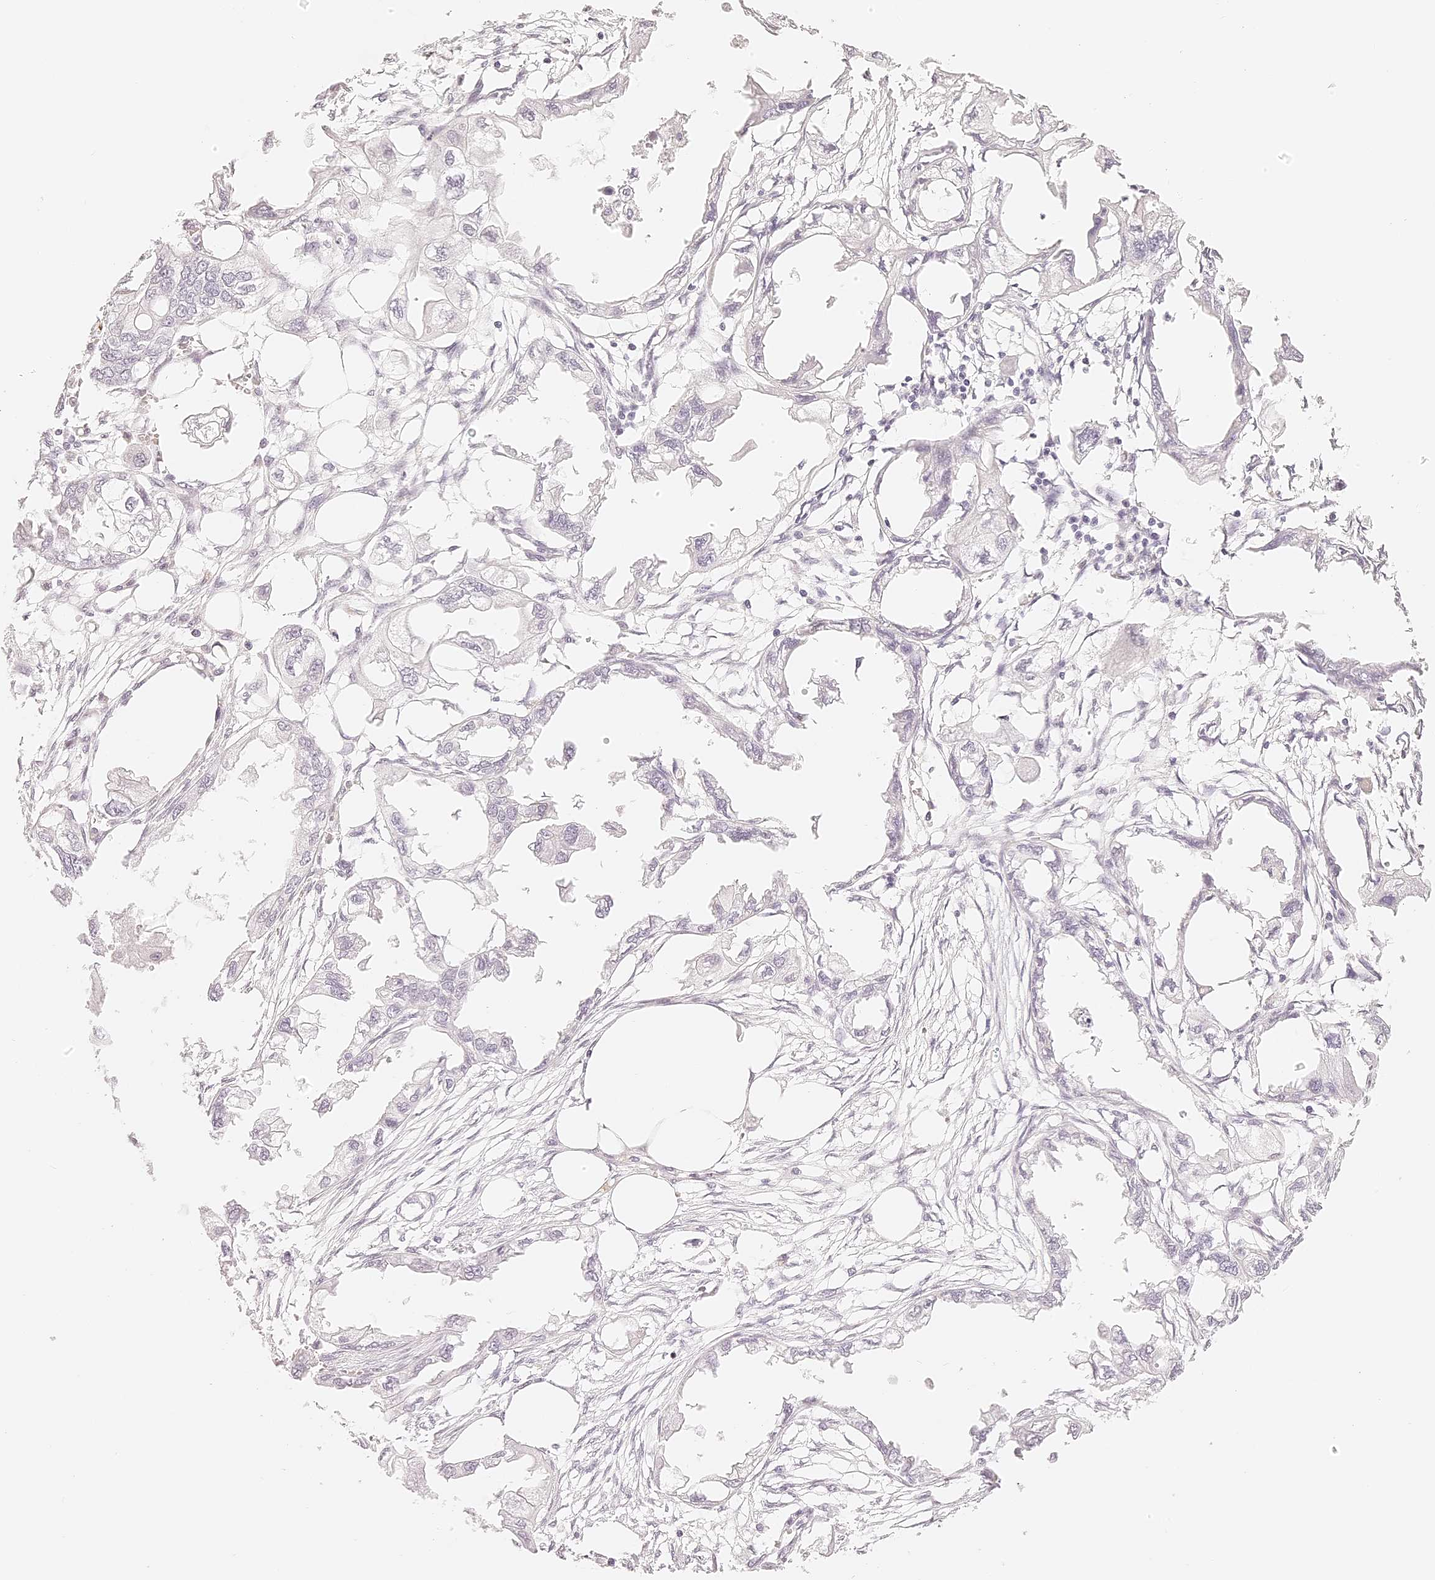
{"staining": {"intensity": "negative", "quantity": "none", "location": "none"}, "tissue": "endometrial cancer", "cell_type": "Tumor cells", "image_type": "cancer", "snomed": [{"axis": "morphology", "description": "Adenocarcinoma, NOS"}, {"axis": "morphology", "description": "Adenocarcinoma, metastatic, NOS"}, {"axis": "topography", "description": "Adipose tissue"}, {"axis": "topography", "description": "Endometrium"}], "caption": "Immunohistochemical staining of endometrial cancer (metastatic adenocarcinoma) displays no significant expression in tumor cells.", "gene": "TRIM45", "patient": {"sex": "female", "age": 67}}